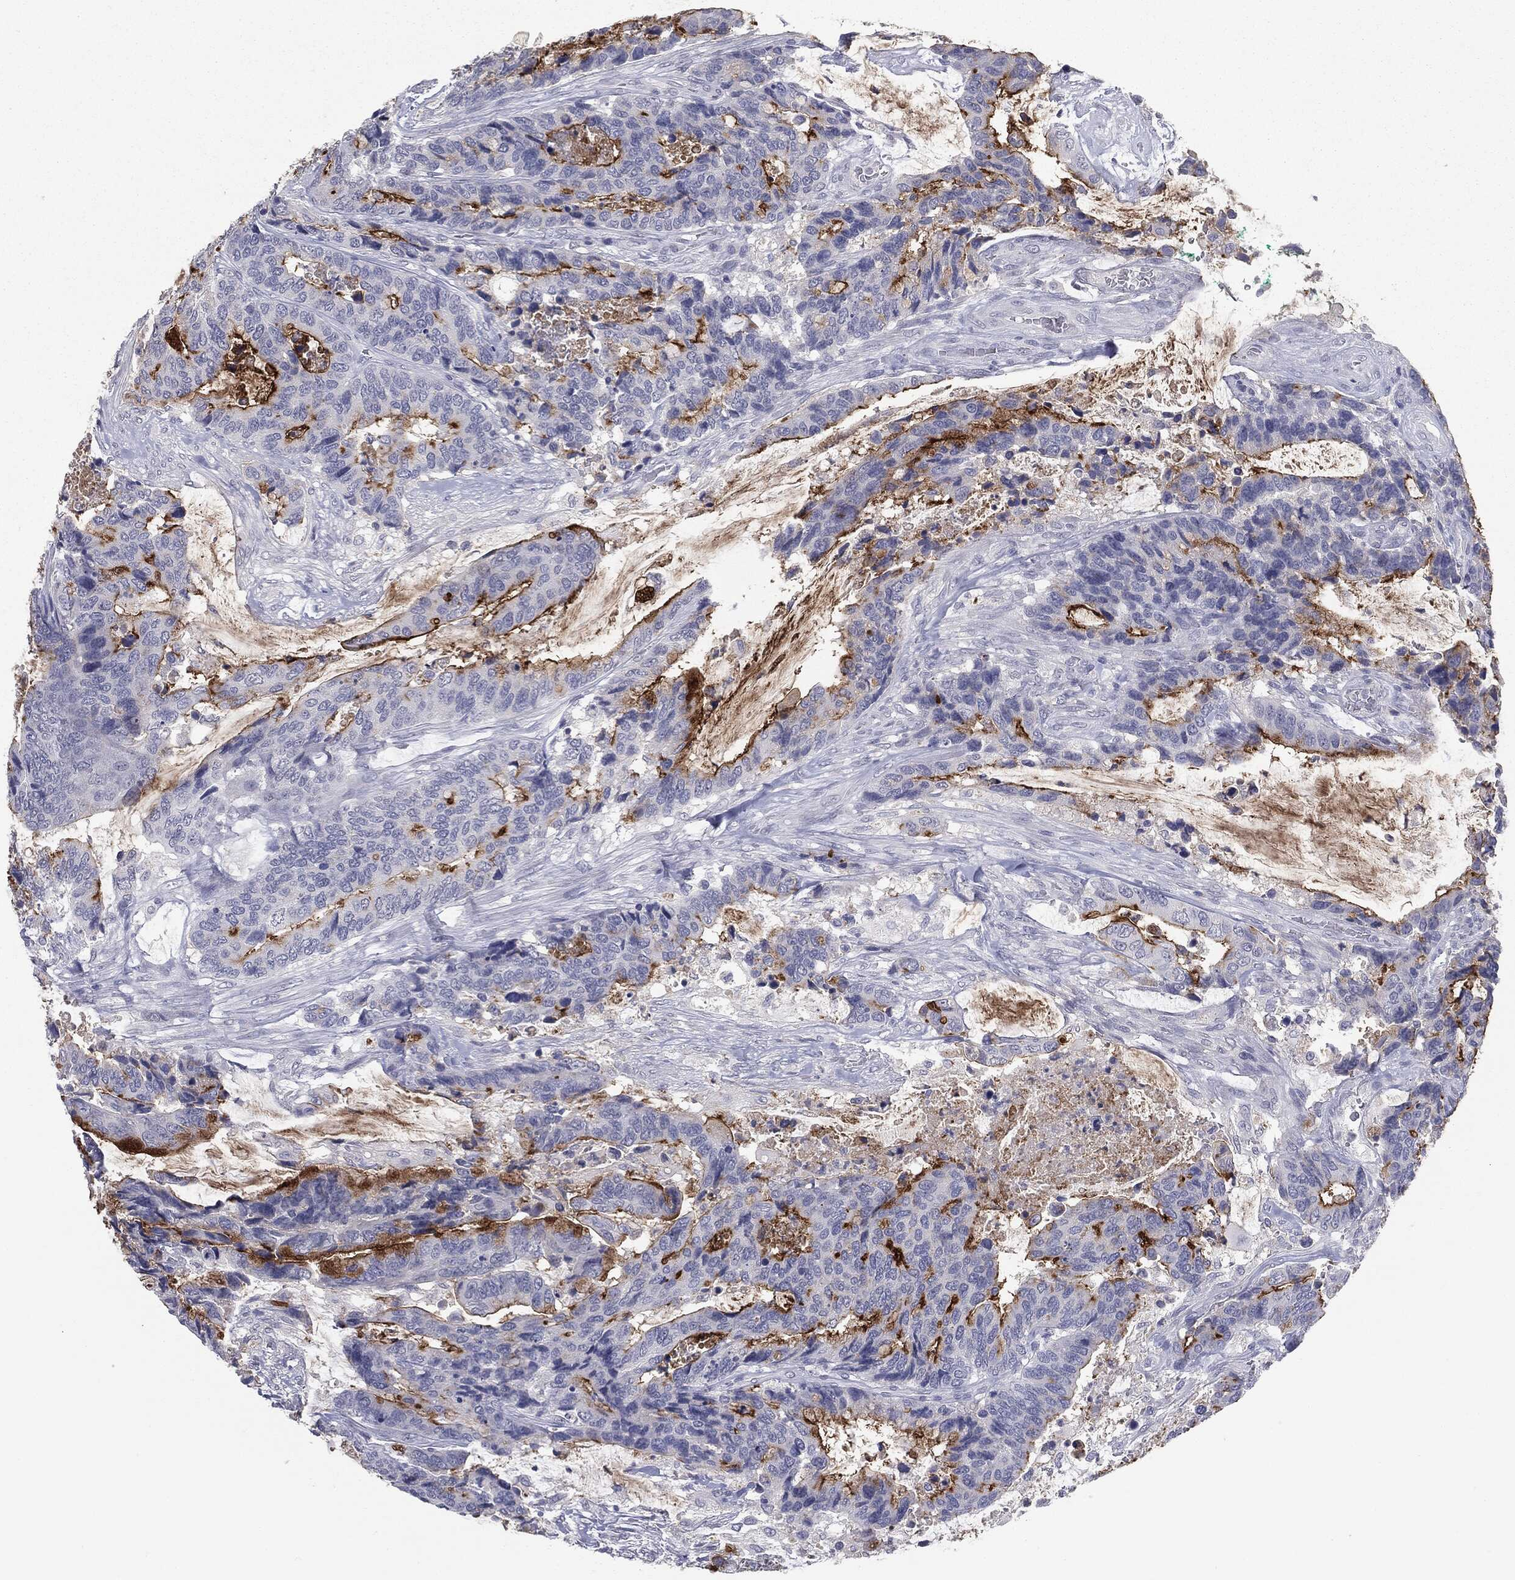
{"staining": {"intensity": "strong", "quantity": "<25%", "location": "cytoplasmic/membranous"}, "tissue": "colorectal cancer", "cell_type": "Tumor cells", "image_type": "cancer", "snomed": [{"axis": "morphology", "description": "Adenocarcinoma, NOS"}, {"axis": "topography", "description": "Rectum"}], "caption": "Tumor cells exhibit medium levels of strong cytoplasmic/membranous expression in approximately <25% of cells in colorectal adenocarcinoma.", "gene": "MUC1", "patient": {"sex": "female", "age": 59}}